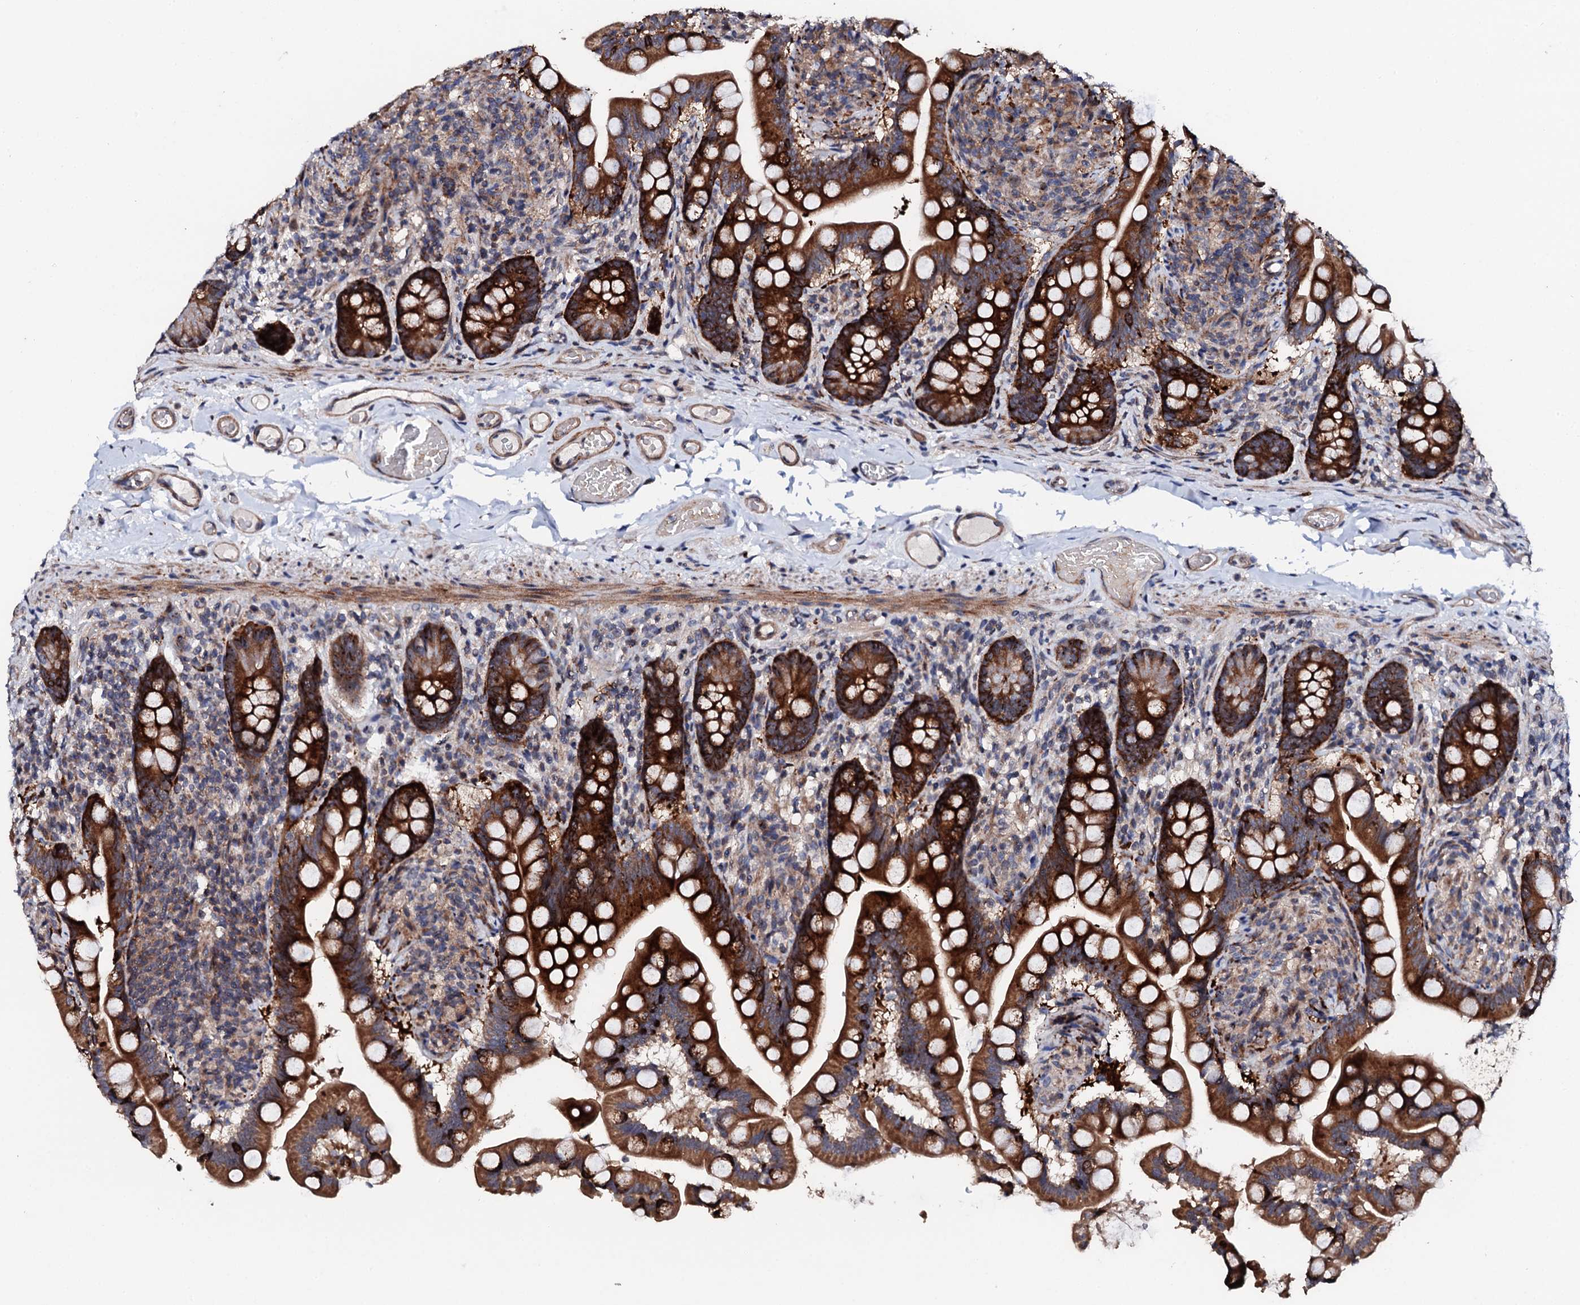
{"staining": {"intensity": "strong", "quantity": ">75%", "location": "cytoplasmic/membranous"}, "tissue": "small intestine", "cell_type": "Glandular cells", "image_type": "normal", "snomed": [{"axis": "morphology", "description": "Normal tissue, NOS"}, {"axis": "topography", "description": "Small intestine"}], "caption": "Protein staining by immunohistochemistry reveals strong cytoplasmic/membranous positivity in about >75% of glandular cells in unremarkable small intestine.", "gene": "GTPBP4", "patient": {"sex": "female", "age": 64}}